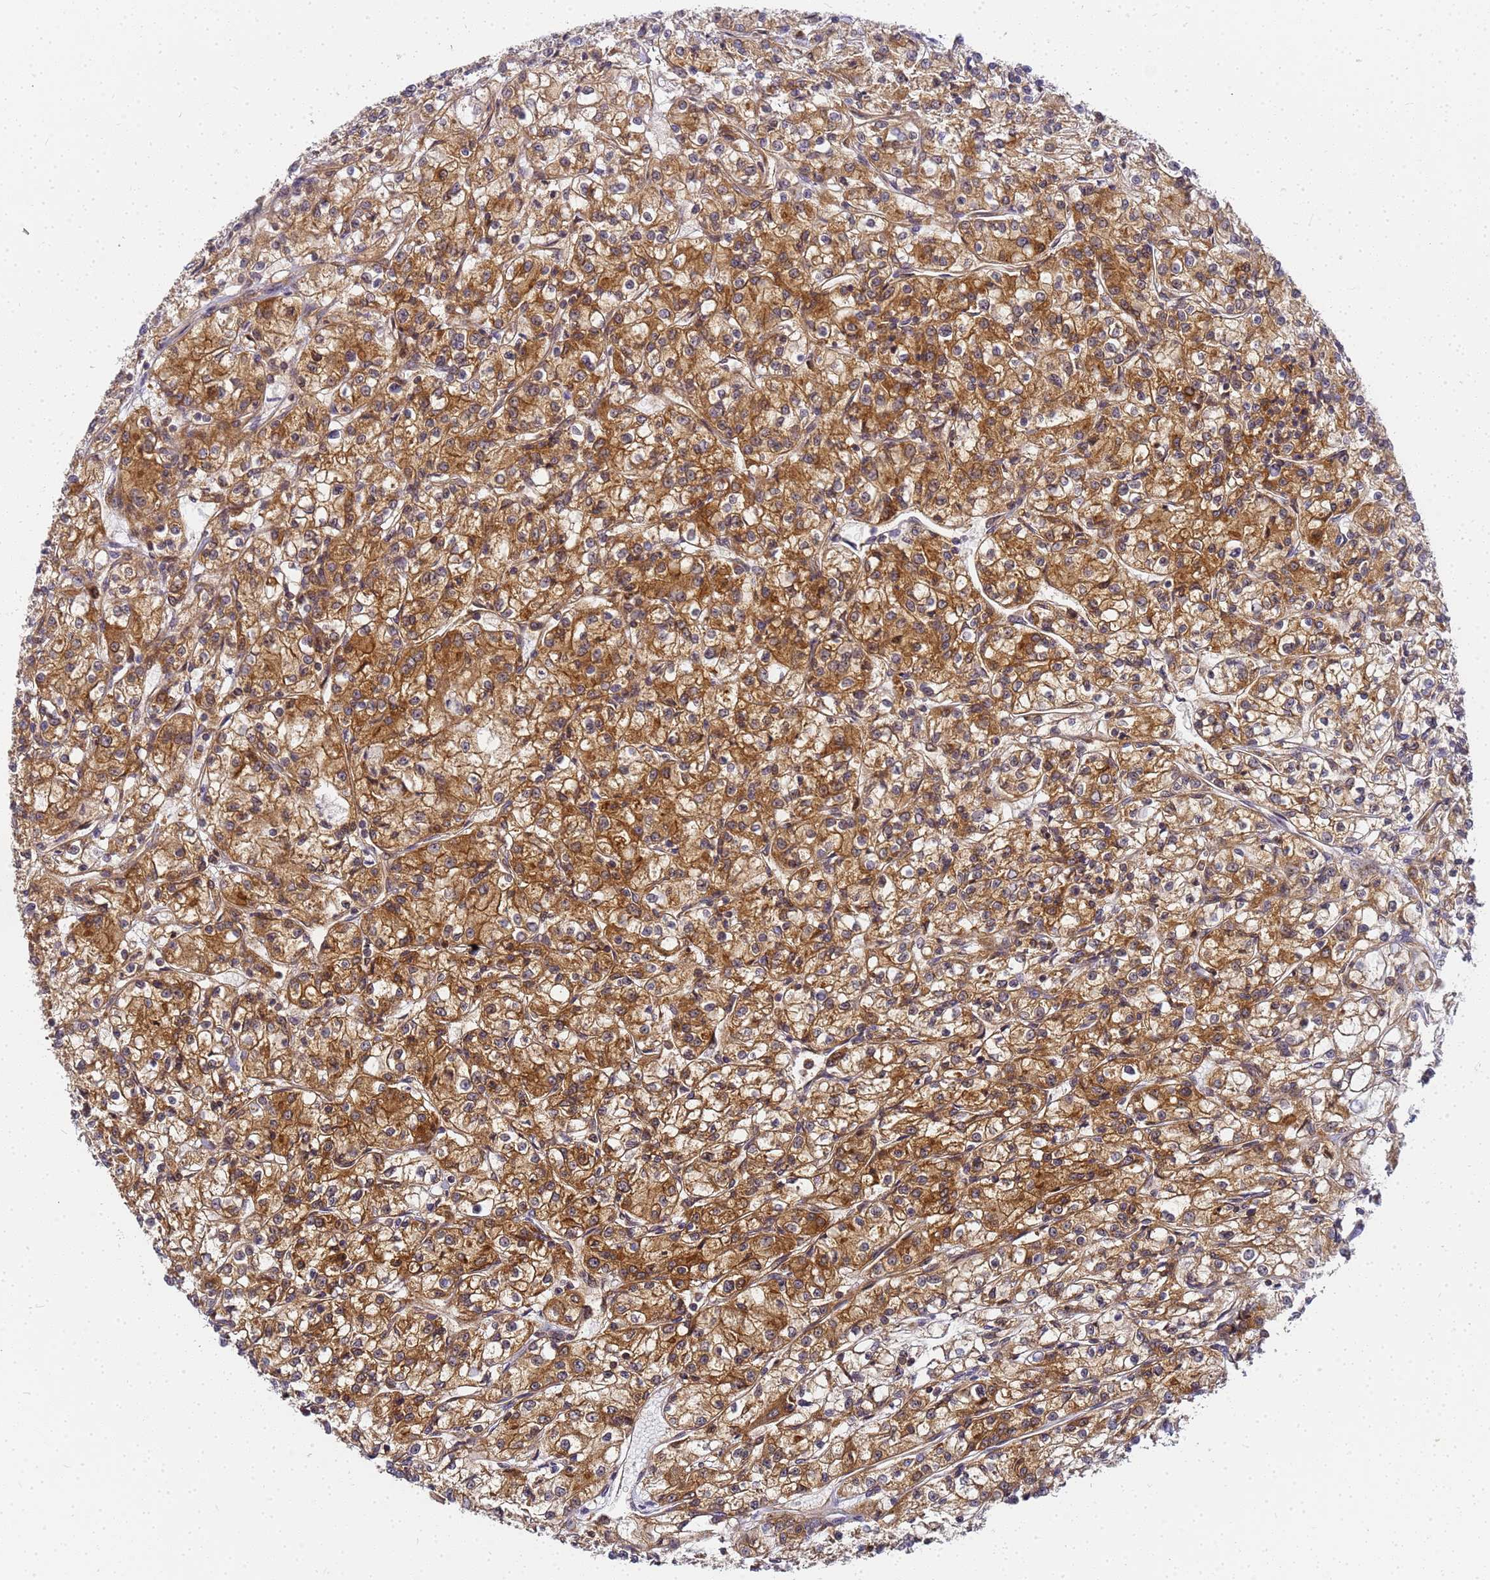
{"staining": {"intensity": "strong", "quantity": ">75%", "location": "cytoplasmic/membranous"}, "tissue": "renal cancer", "cell_type": "Tumor cells", "image_type": "cancer", "snomed": [{"axis": "morphology", "description": "Adenocarcinoma, NOS"}, {"axis": "topography", "description": "Kidney"}], "caption": "High-power microscopy captured an IHC micrograph of renal cancer (adenocarcinoma), revealing strong cytoplasmic/membranous expression in approximately >75% of tumor cells.", "gene": "CHM", "patient": {"sex": "female", "age": 59}}